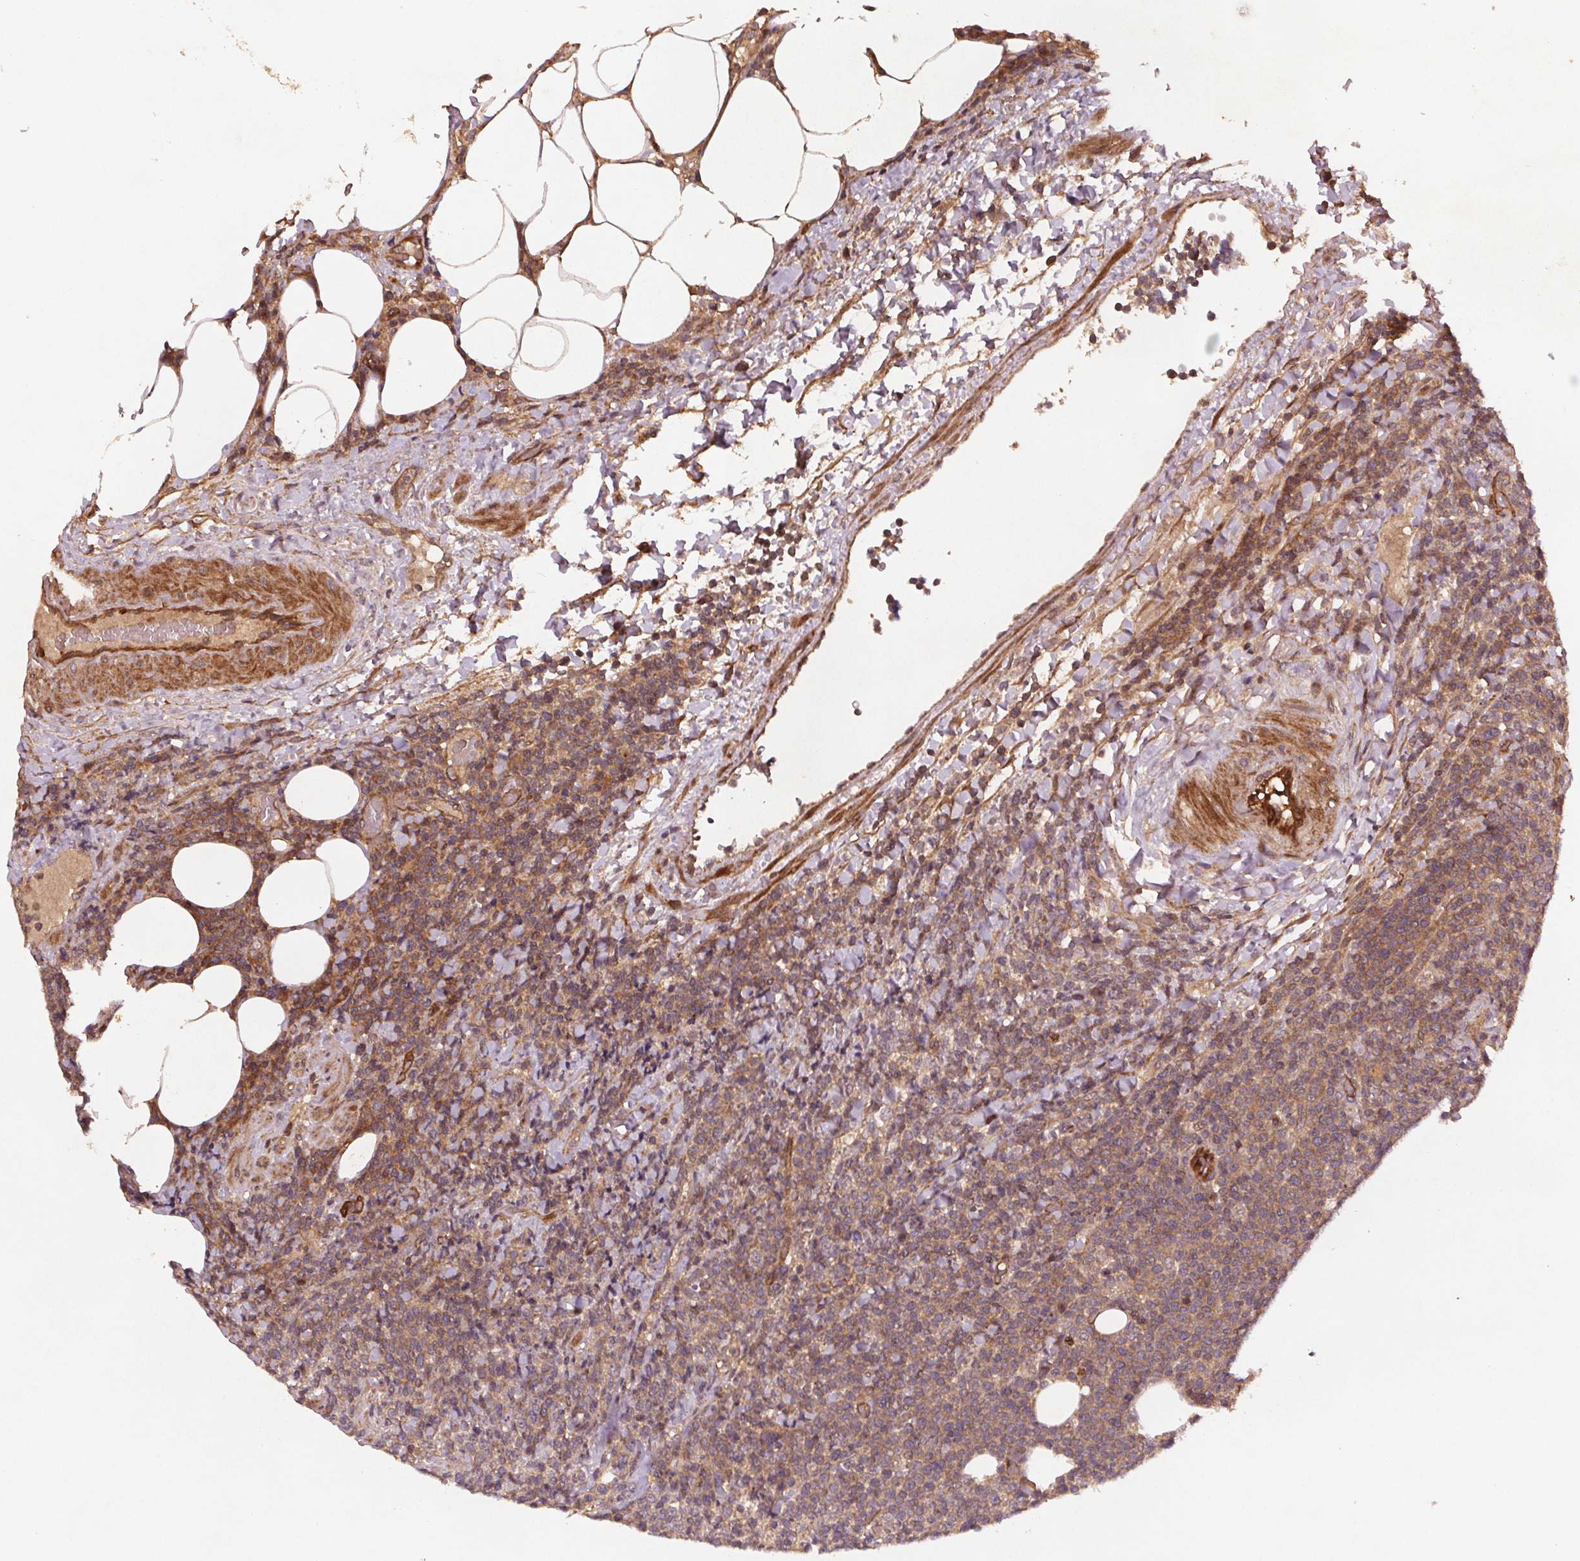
{"staining": {"intensity": "weak", "quantity": ">75%", "location": "cytoplasmic/membranous"}, "tissue": "lymphoma", "cell_type": "Tumor cells", "image_type": "cancer", "snomed": [{"axis": "morphology", "description": "Malignant lymphoma, non-Hodgkin's type, High grade"}, {"axis": "topography", "description": "Lymph node"}], "caption": "Weak cytoplasmic/membranous staining for a protein is identified in about >75% of tumor cells of malignant lymphoma, non-Hodgkin's type (high-grade) using IHC.", "gene": "SEC14L2", "patient": {"sex": "male", "age": 61}}